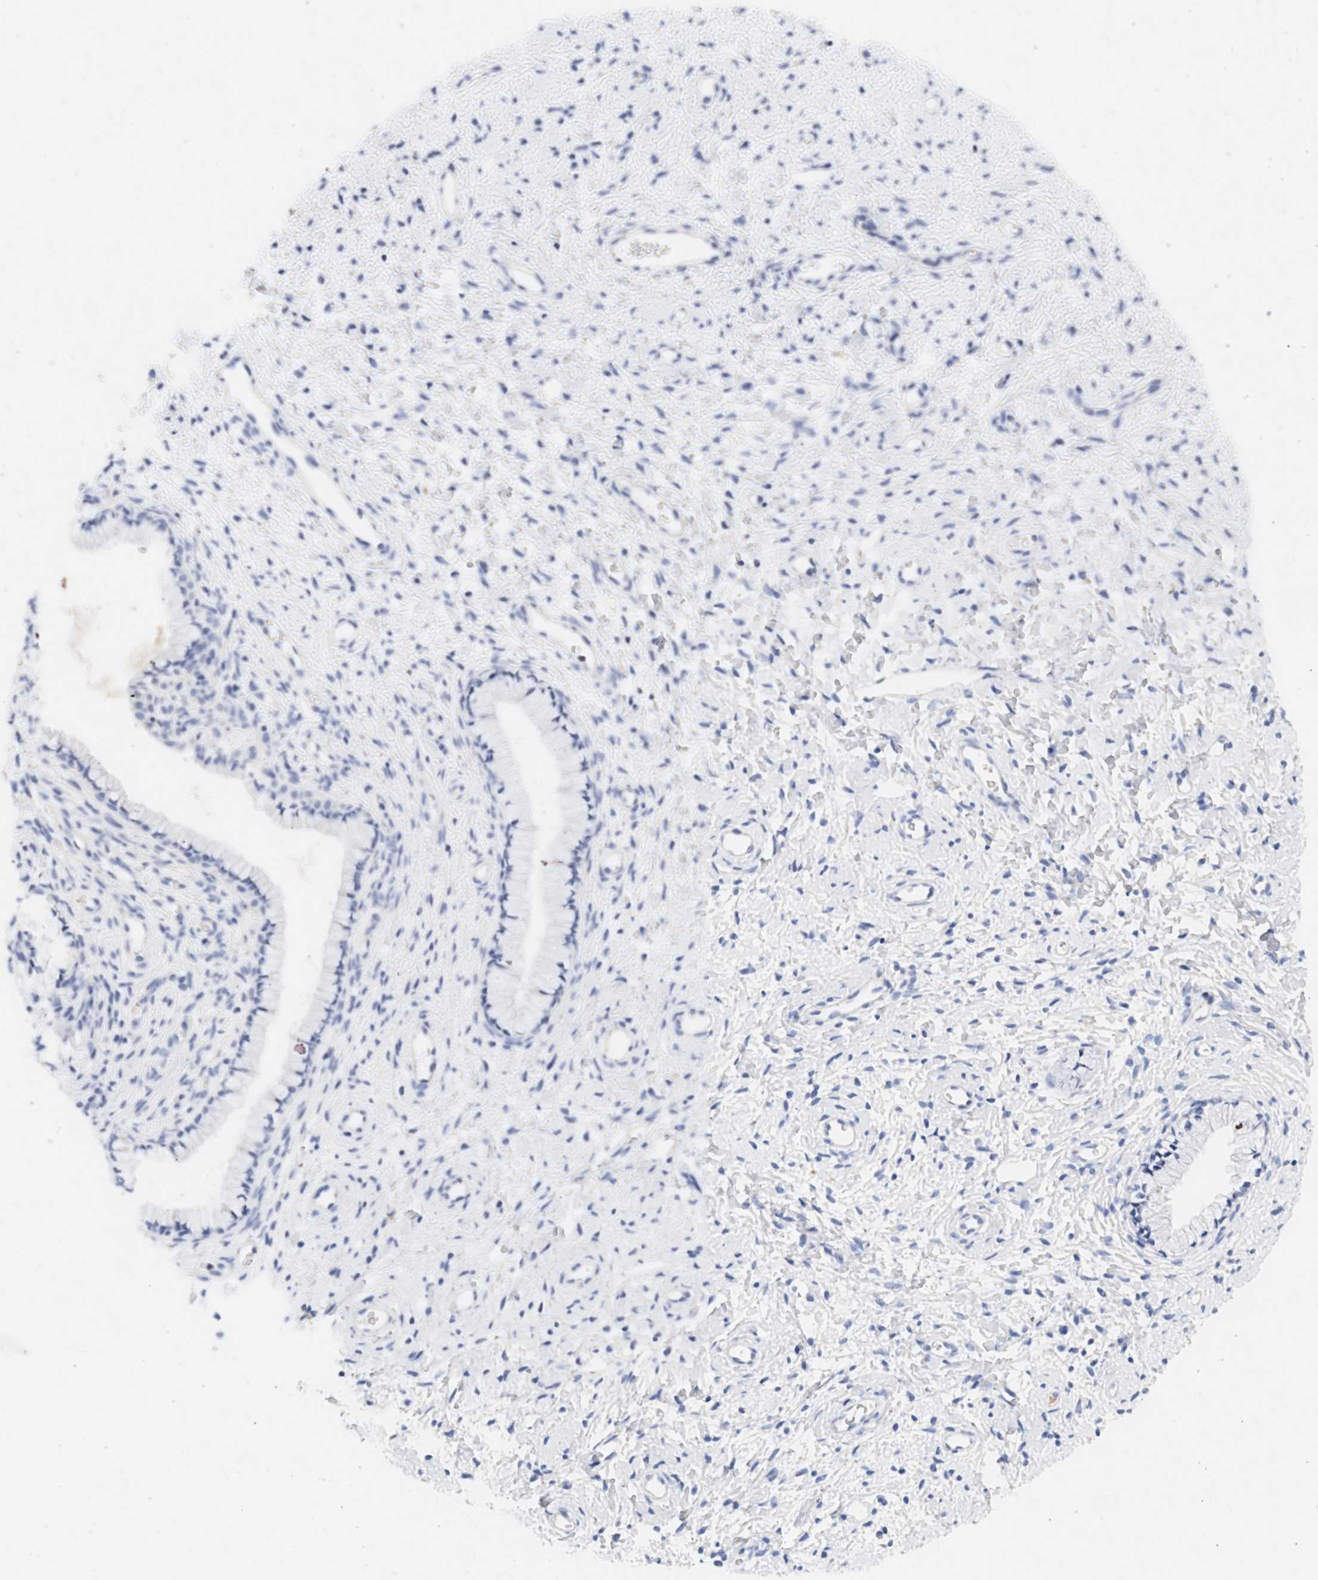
{"staining": {"intensity": "negative", "quantity": "none", "location": "none"}, "tissue": "cervix", "cell_type": "Glandular cells", "image_type": "normal", "snomed": [{"axis": "morphology", "description": "Normal tissue, NOS"}, {"axis": "topography", "description": "Cervix"}], "caption": "High power microscopy histopathology image of an IHC image of benign cervix, revealing no significant expression in glandular cells. The staining was performed using DAB (3,3'-diaminobenzidine) to visualize the protein expression in brown, while the nuclei were stained in blue with hematoxylin (Magnification: 20x).", "gene": "SPATA3", "patient": {"sex": "female", "age": 72}}